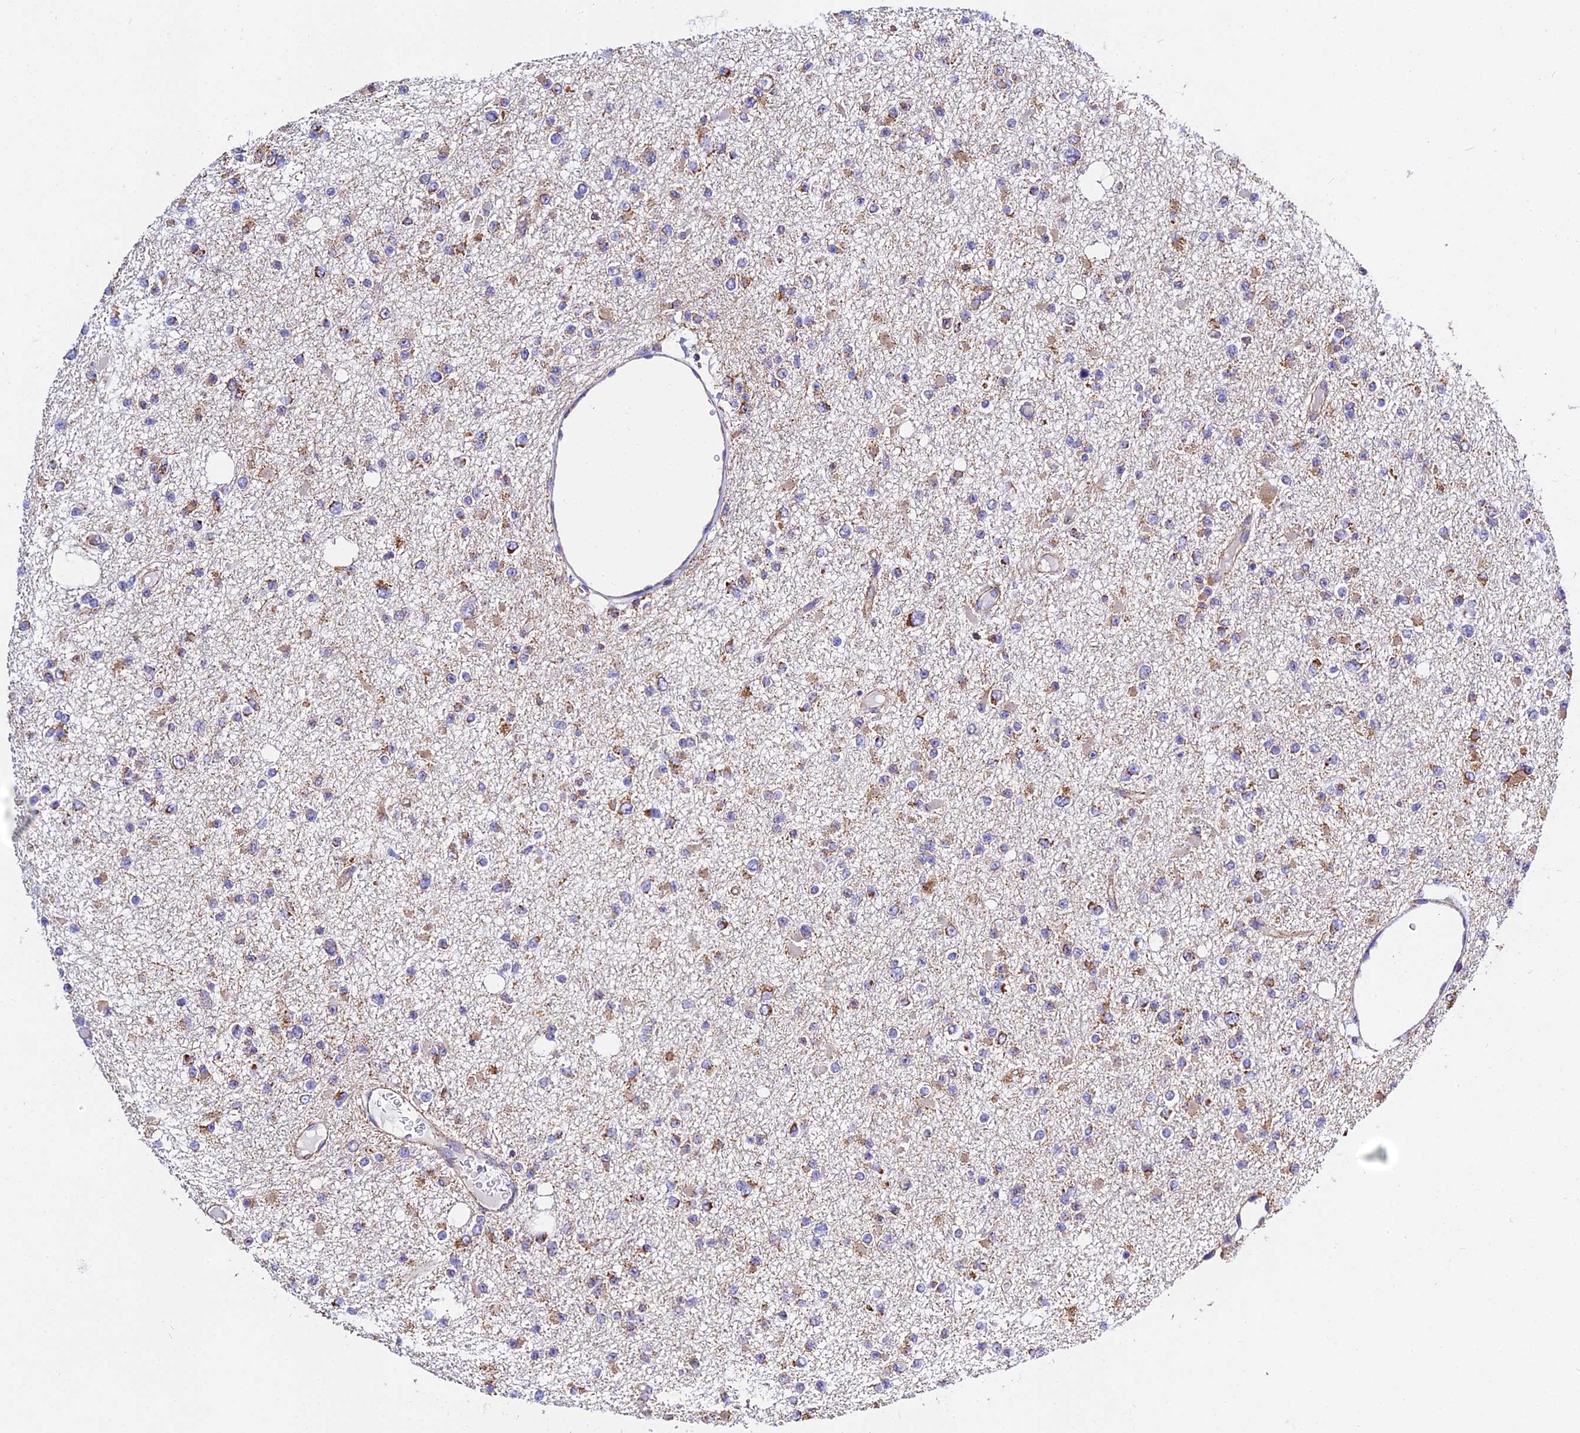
{"staining": {"intensity": "moderate", "quantity": "25%-75%", "location": "cytoplasmic/membranous"}, "tissue": "glioma", "cell_type": "Tumor cells", "image_type": "cancer", "snomed": [{"axis": "morphology", "description": "Glioma, malignant, Low grade"}, {"axis": "topography", "description": "Brain"}], "caption": "The image reveals immunohistochemical staining of malignant low-grade glioma. There is moderate cytoplasmic/membranous staining is appreciated in about 25%-75% of tumor cells.", "gene": "ZNF573", "patient": {"sex": "female", "age": 22}}